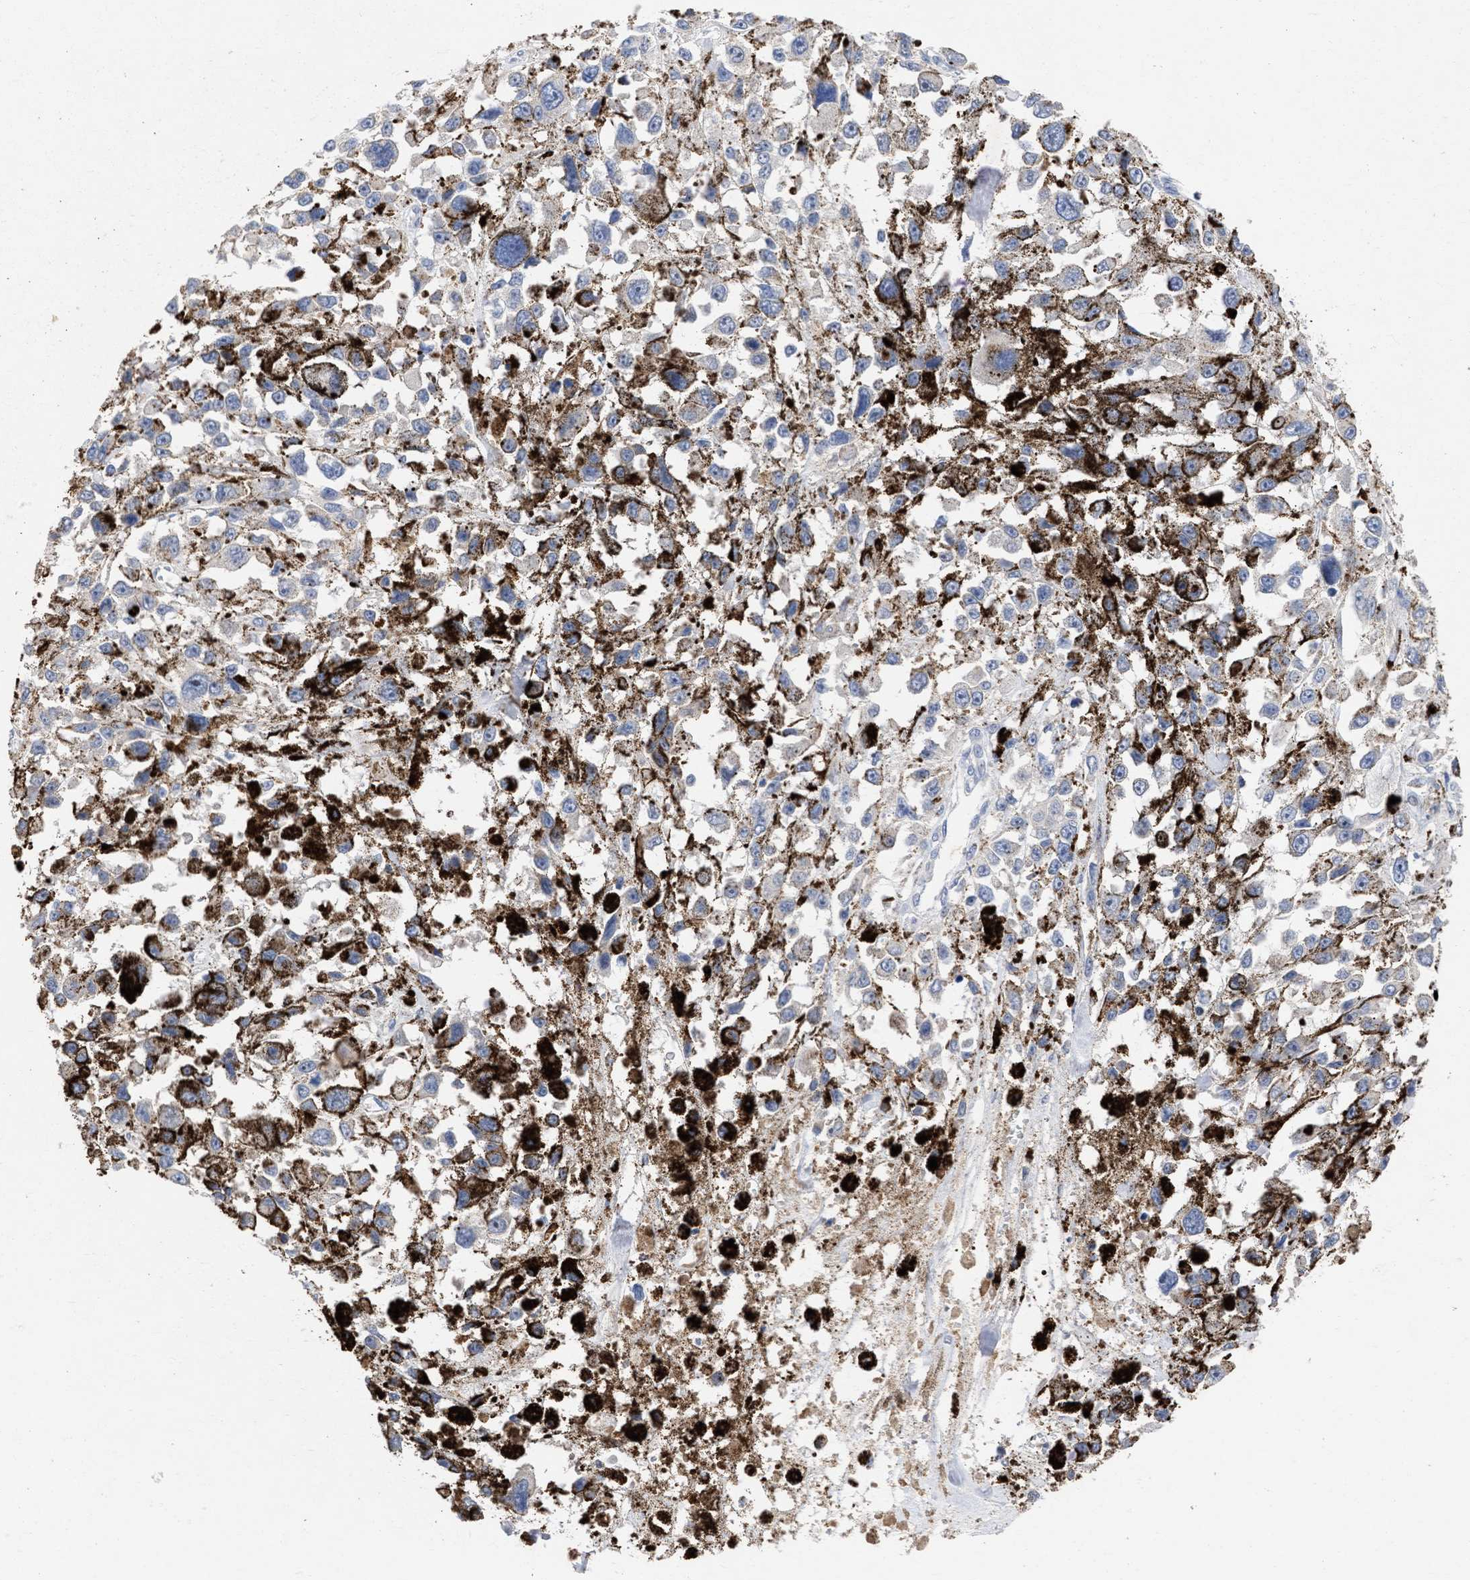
{"staining": {"intensity": "negative", "quantity": "none", "location": "none"}, "tissue": "melanoma", "cell_type": "Tumor cells", "image_type": "cancer", "snomed": [{"axis": "morphology", "description": "Malignant melanoma, Metastatic site"}, {"axis": "topography", "description": "Lymph node"}], "caption": "An immunohistochemistry (IHC) micrograph of melanoma is shown. There is no staining in tumor cells of melanoma.", "gene": "ARHGEF4", "patient": {"sex": "male", "age": 59}}